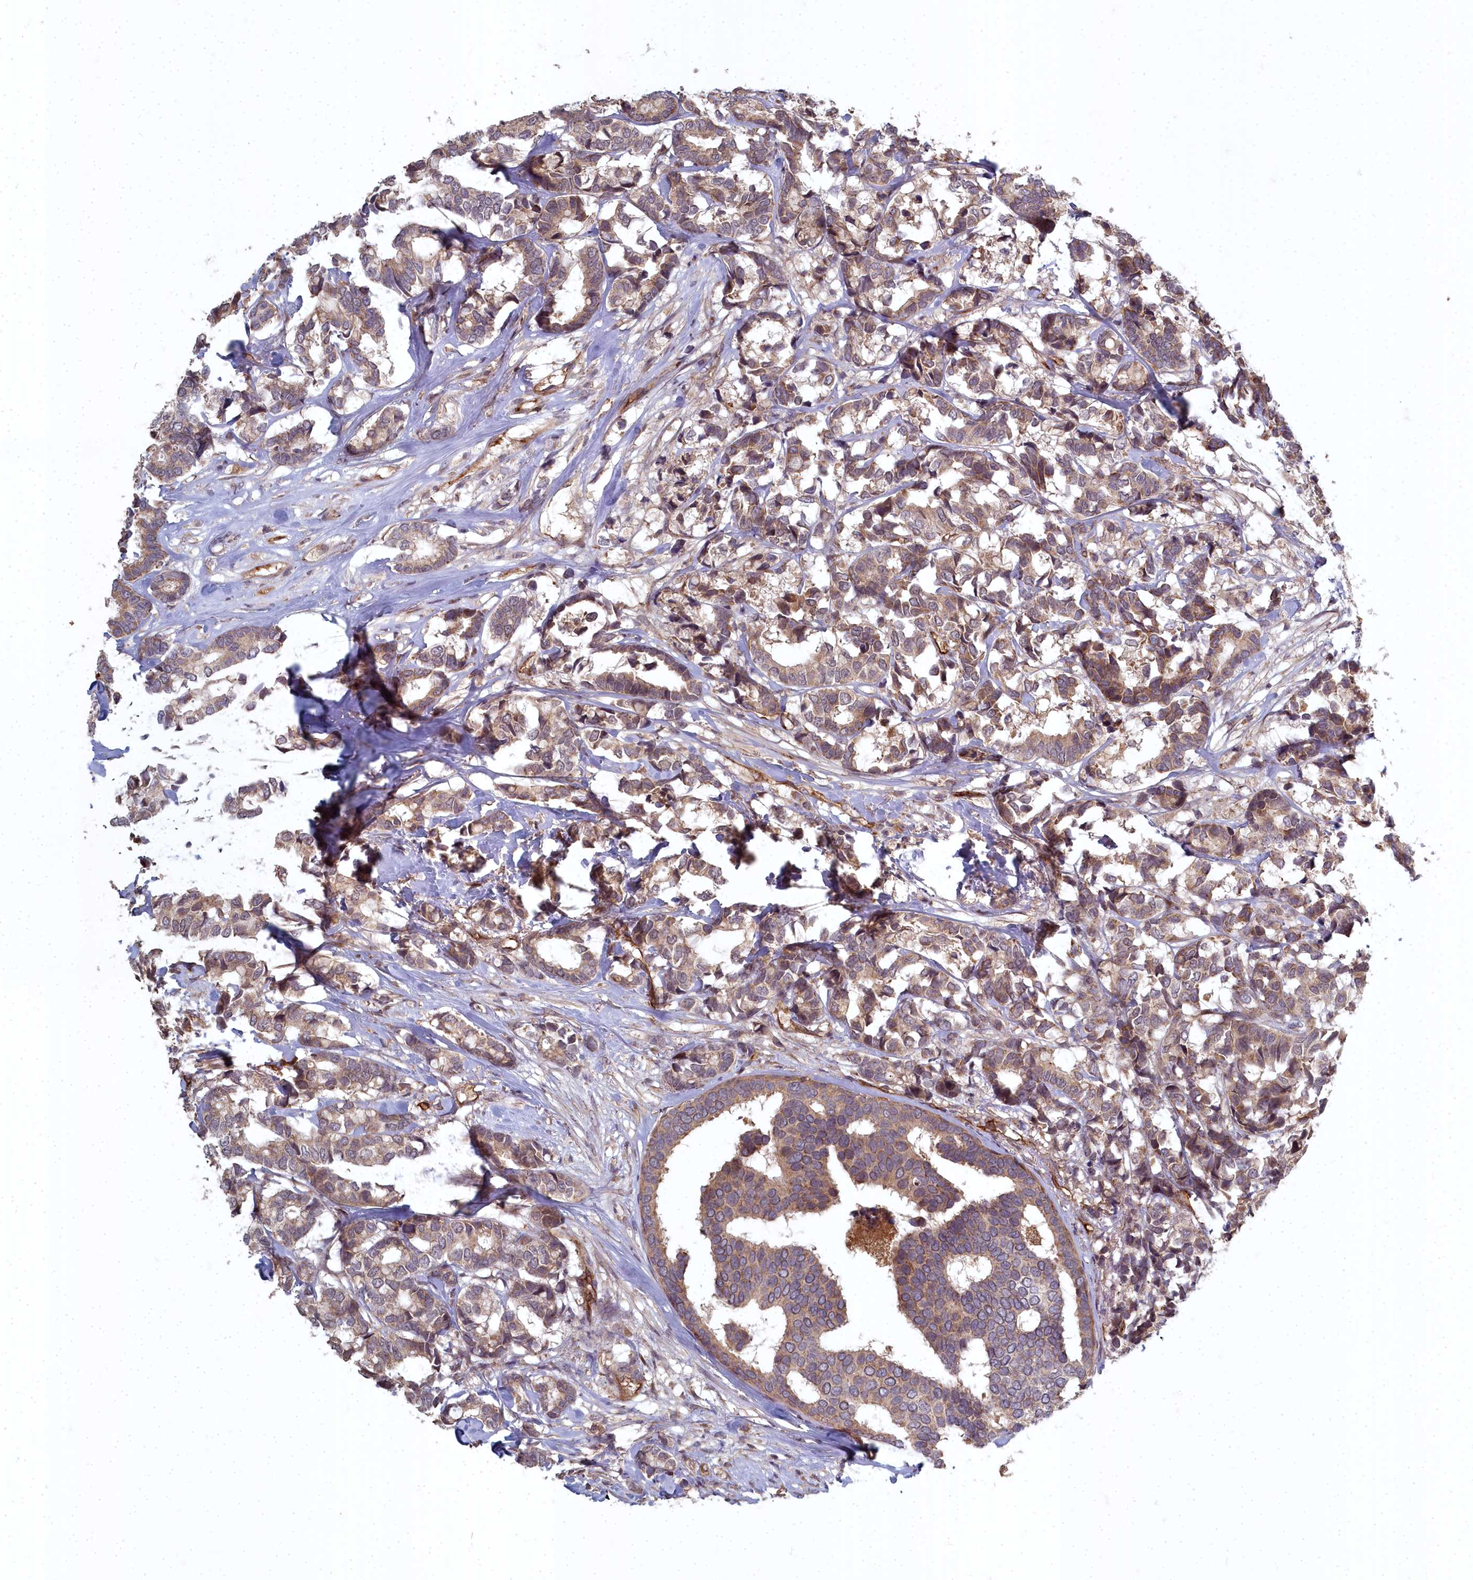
{"staining": {"intensity": "weak", "quantity": "25%-75%", "location": "cytoplasmic/membranous"}, "tissue": "breast cancer", "cell_type": "Tumor cells", "image_type": "cancer", "snomed": [{"axis": "morphology", "description": "Normal tissue, NOS"}, {"axis": "morphology", "description": "Duct carcinoma"}, {"axis": "topography", "description": "Breast"}], "caption": "About 25%-75% of tumor cells in human breast invasive ductal carcinoma display weak cytoplasmic/membranous protein expression as visualized by brown immunohistochemical staining.", "gene": "TSPYL4", "patient": {"sex": "female", "age": 87}}